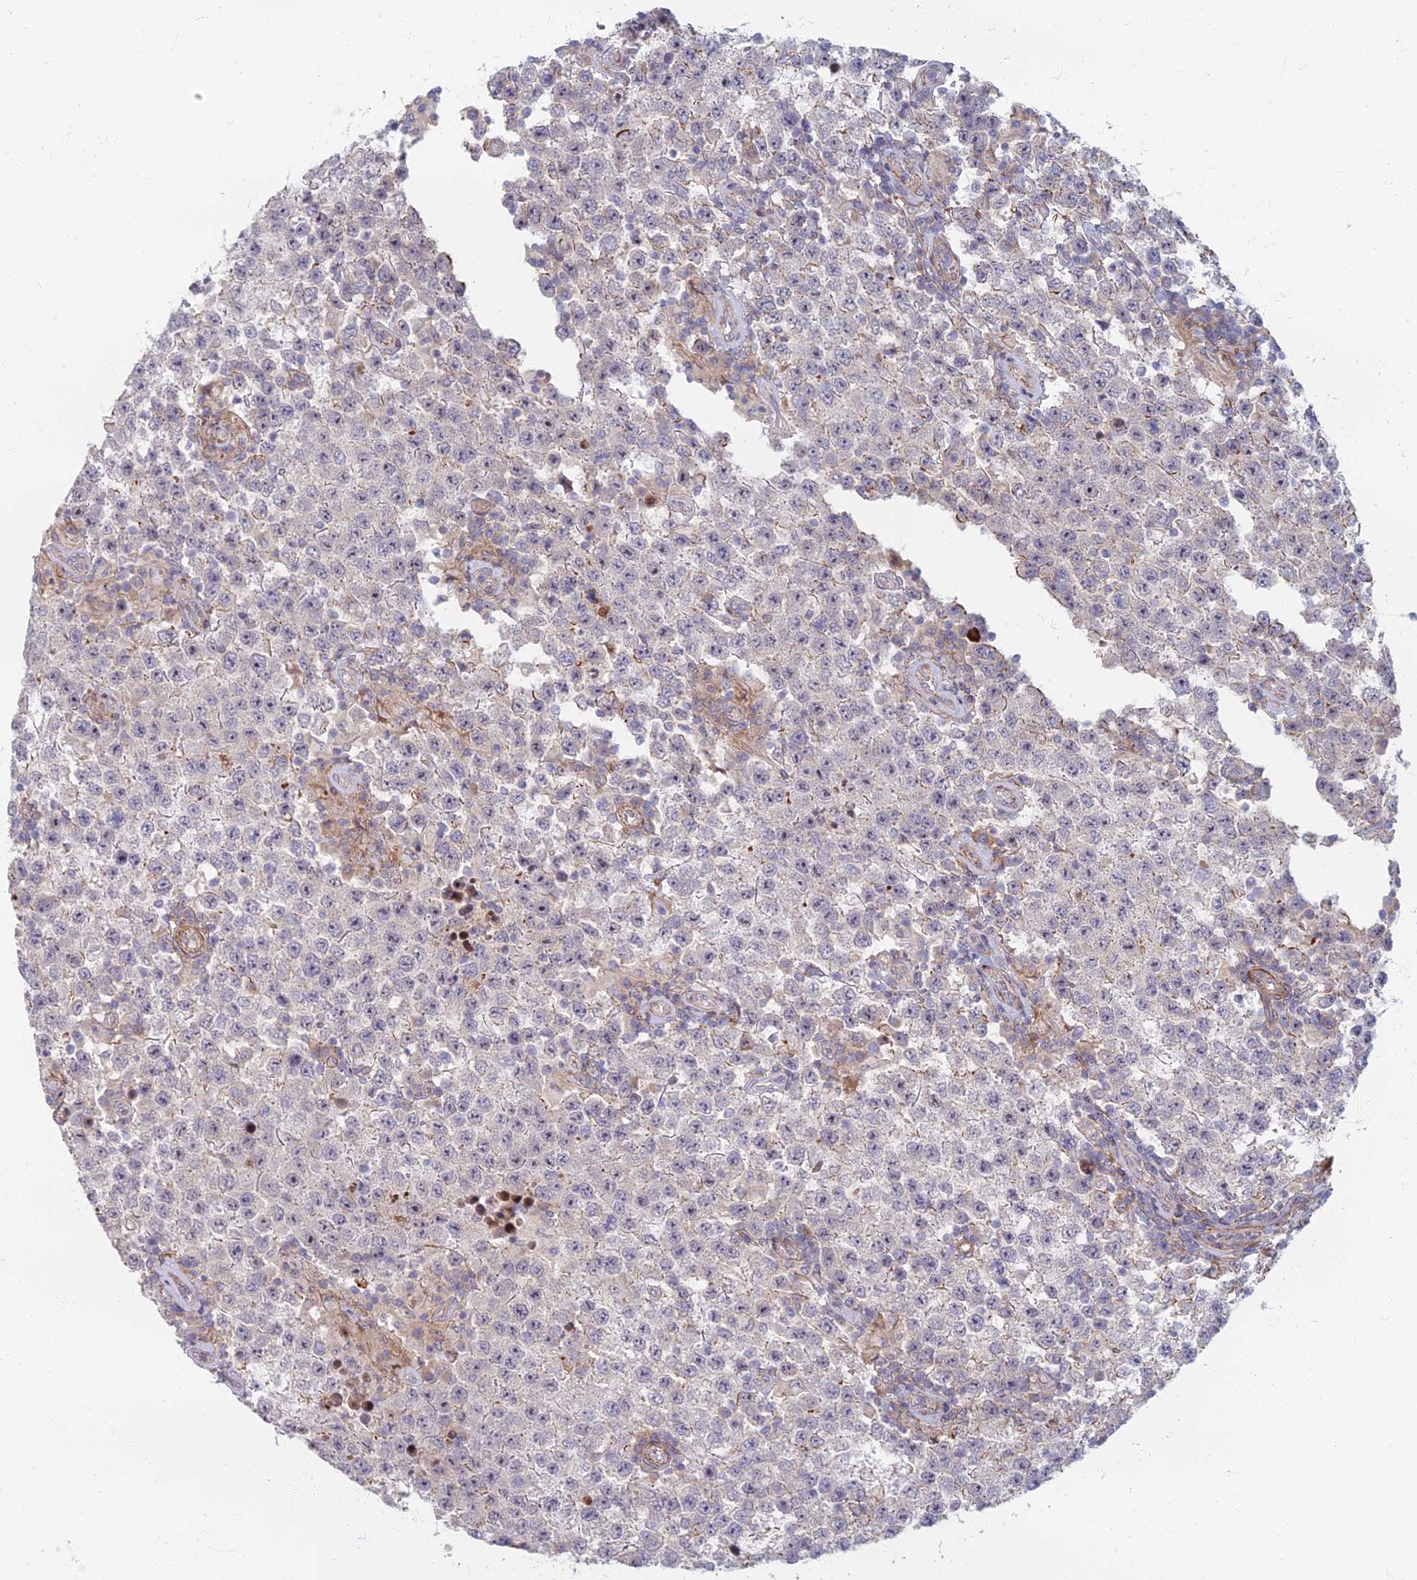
{"staining": {"intensity": "negative", "quantity": "none", "location": "none"}, "tissue": "testis cancer", "cell_type": "Tumor cells", "image_type": "cancer", "snomed": [{"axis": "morphology", "description": "Normal tissue, NOS"}, {"axis": "morphology", "description": "Urothelial carcinoma, High grade"}, {"axis": "morphology", "description": "Seminoma, NOS"}, {"axis": "morphology", "description": "Carcinoma, Embryonal, NOS"}, {"axis": "topography", "description": "Urinary bladder"}, {"axis": "topography", "description": "Testis"}], "caption": "A high-resolution image shows immunohistochemistry (IHC) staining of testis embryonal carcinoma, which exhibits no significant expression in tumor cells.", "gene": "C15orf40", "patient": {"sex": "male", "age": 41}}